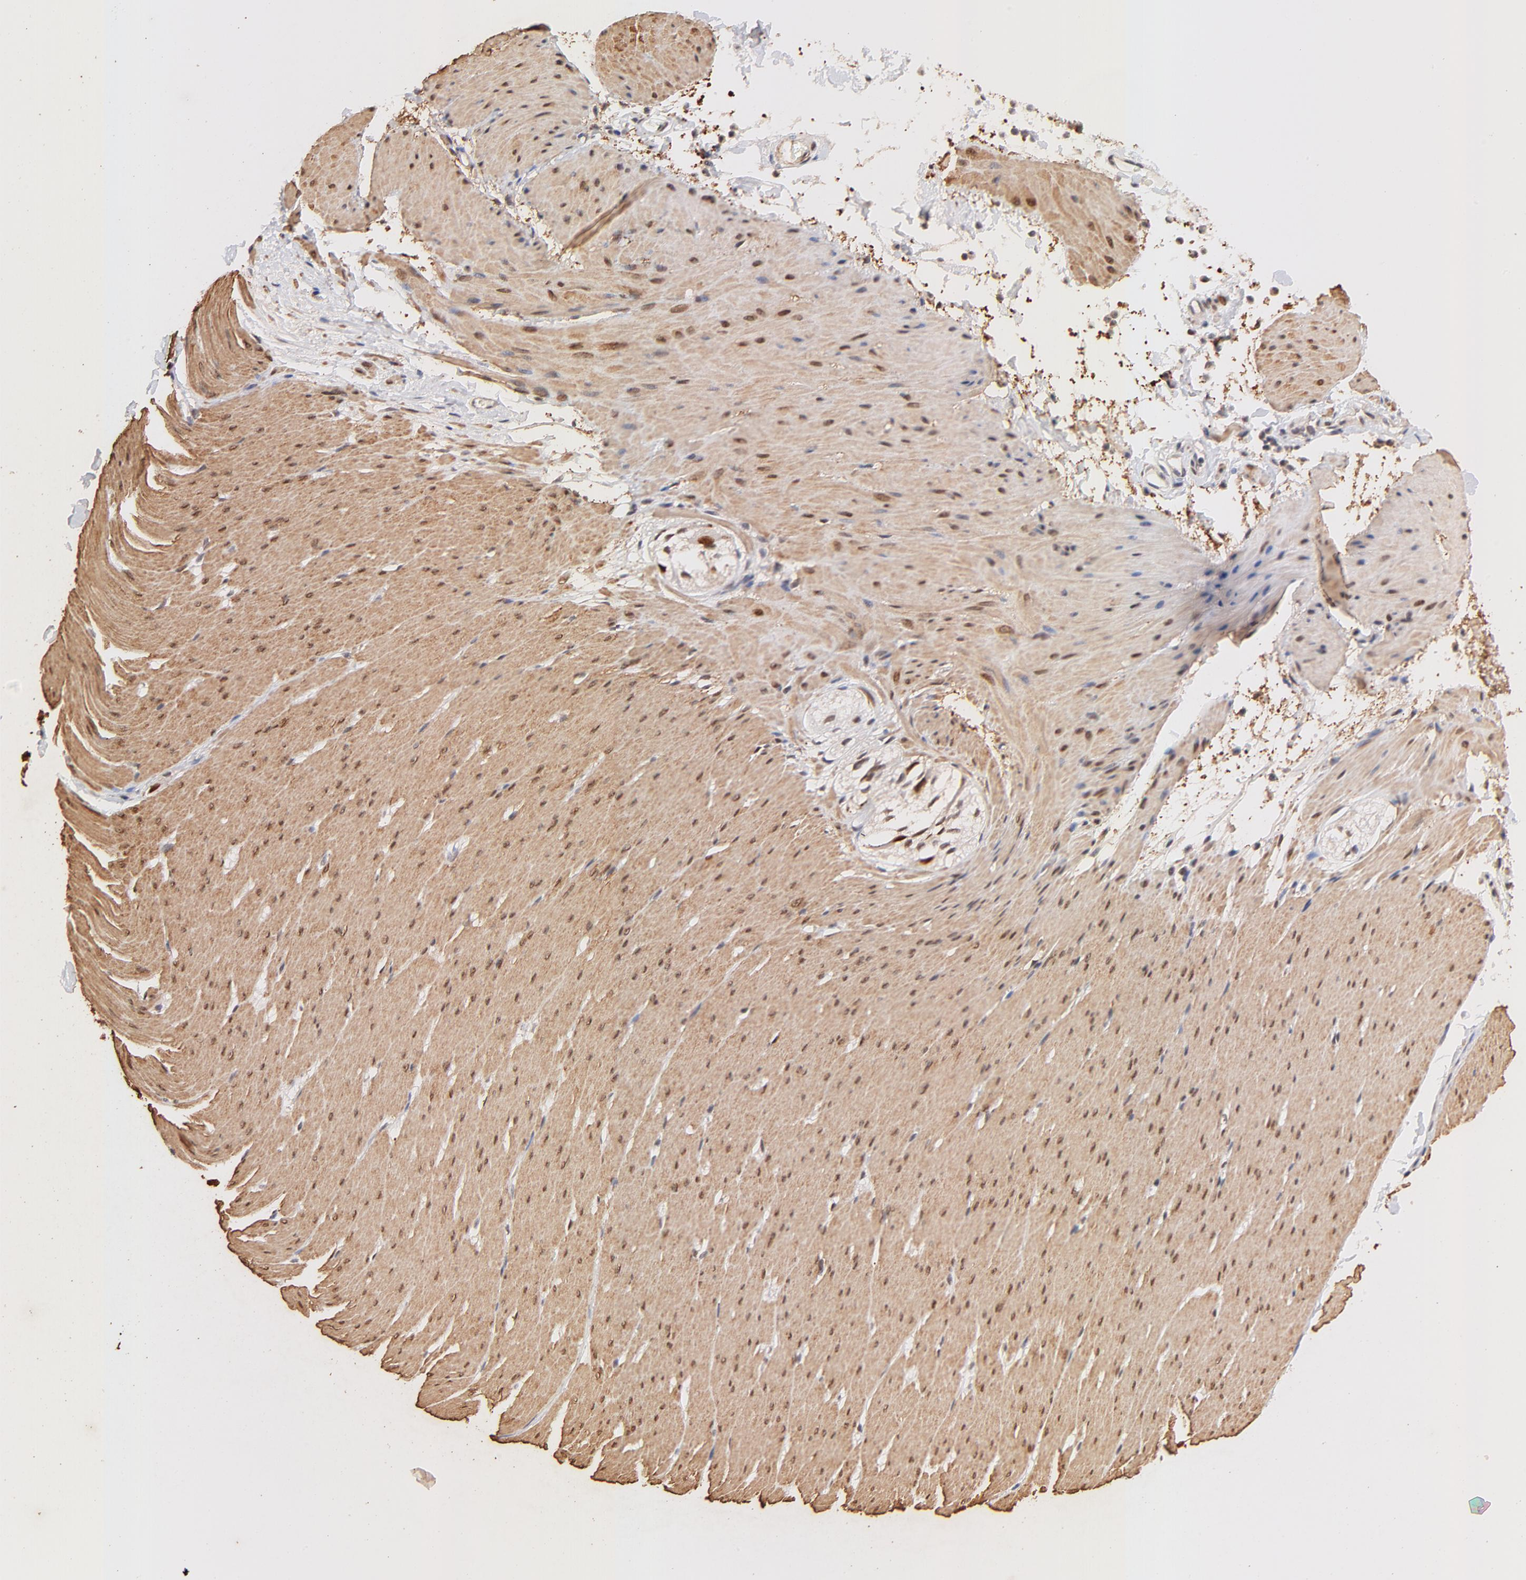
{"staining": {"intensity": "moderate", "quantity": ">75%", "location": "cytoplasmic/membranous"}, "tissue": "smooth muscle", "cell_type": "Smooth muscle cells", "image_type": "normal", "snomed": [{"axis": "morphology", "description": "Normal tissue, NOS"}, {"axis": "topography", "description": "Smooth muscle"}, {"axis": "topography", "description": "Colon"}], "caption": "Protein expression by IHC demonstrates moderate cytoplasmic/membranous positivity in about >75% of smooth muscle cells in unremarkable smooth muscle.", "gene": "ZFP92", "patient": {"sex": "male", "age": 67}}